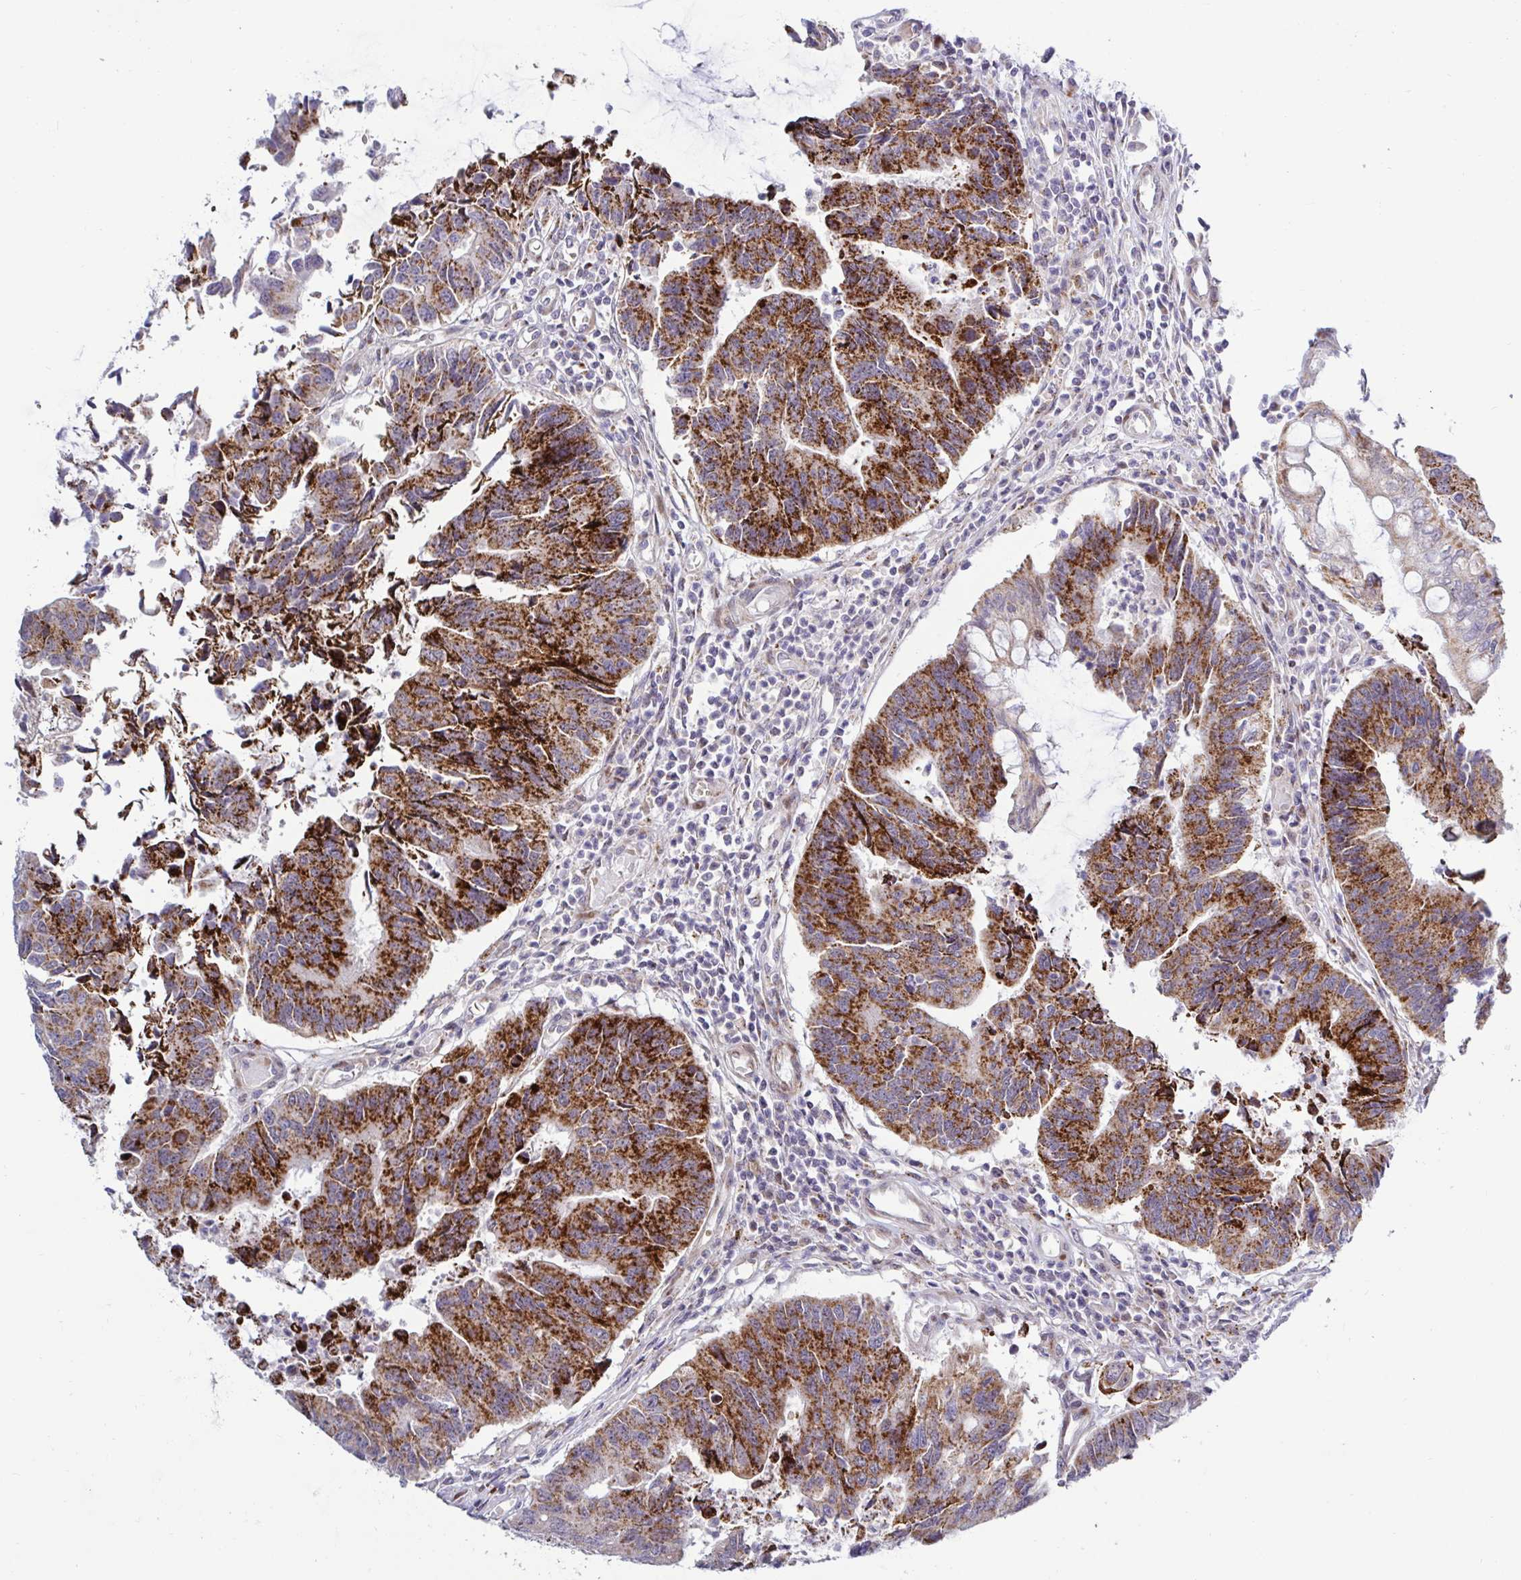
{"staining": {"intensity": "strong", "quantity": ">75%", "location": "cytoplasmic/membranous"}, "tissue": "colorectal cancer", "cell_type": "Tumor cells", "image_type": "cancer", "snomed": [{"axis": "morphology", "description": "Adenocarcinoma, NOS"}, {"axis": "topography", "description": "Colon"}], "caption": "This image demonstrates adenocarcinoma (colorectal) stained with immunohistochemistry (IHC) to label a protein in brown. The cytoplasmic/membranous of tumor cells show strong positivity for the protein. Nuclei are counter-stained blue.", "gene": "DZIP1", "patient": {"sex": "female", "age": 67}}